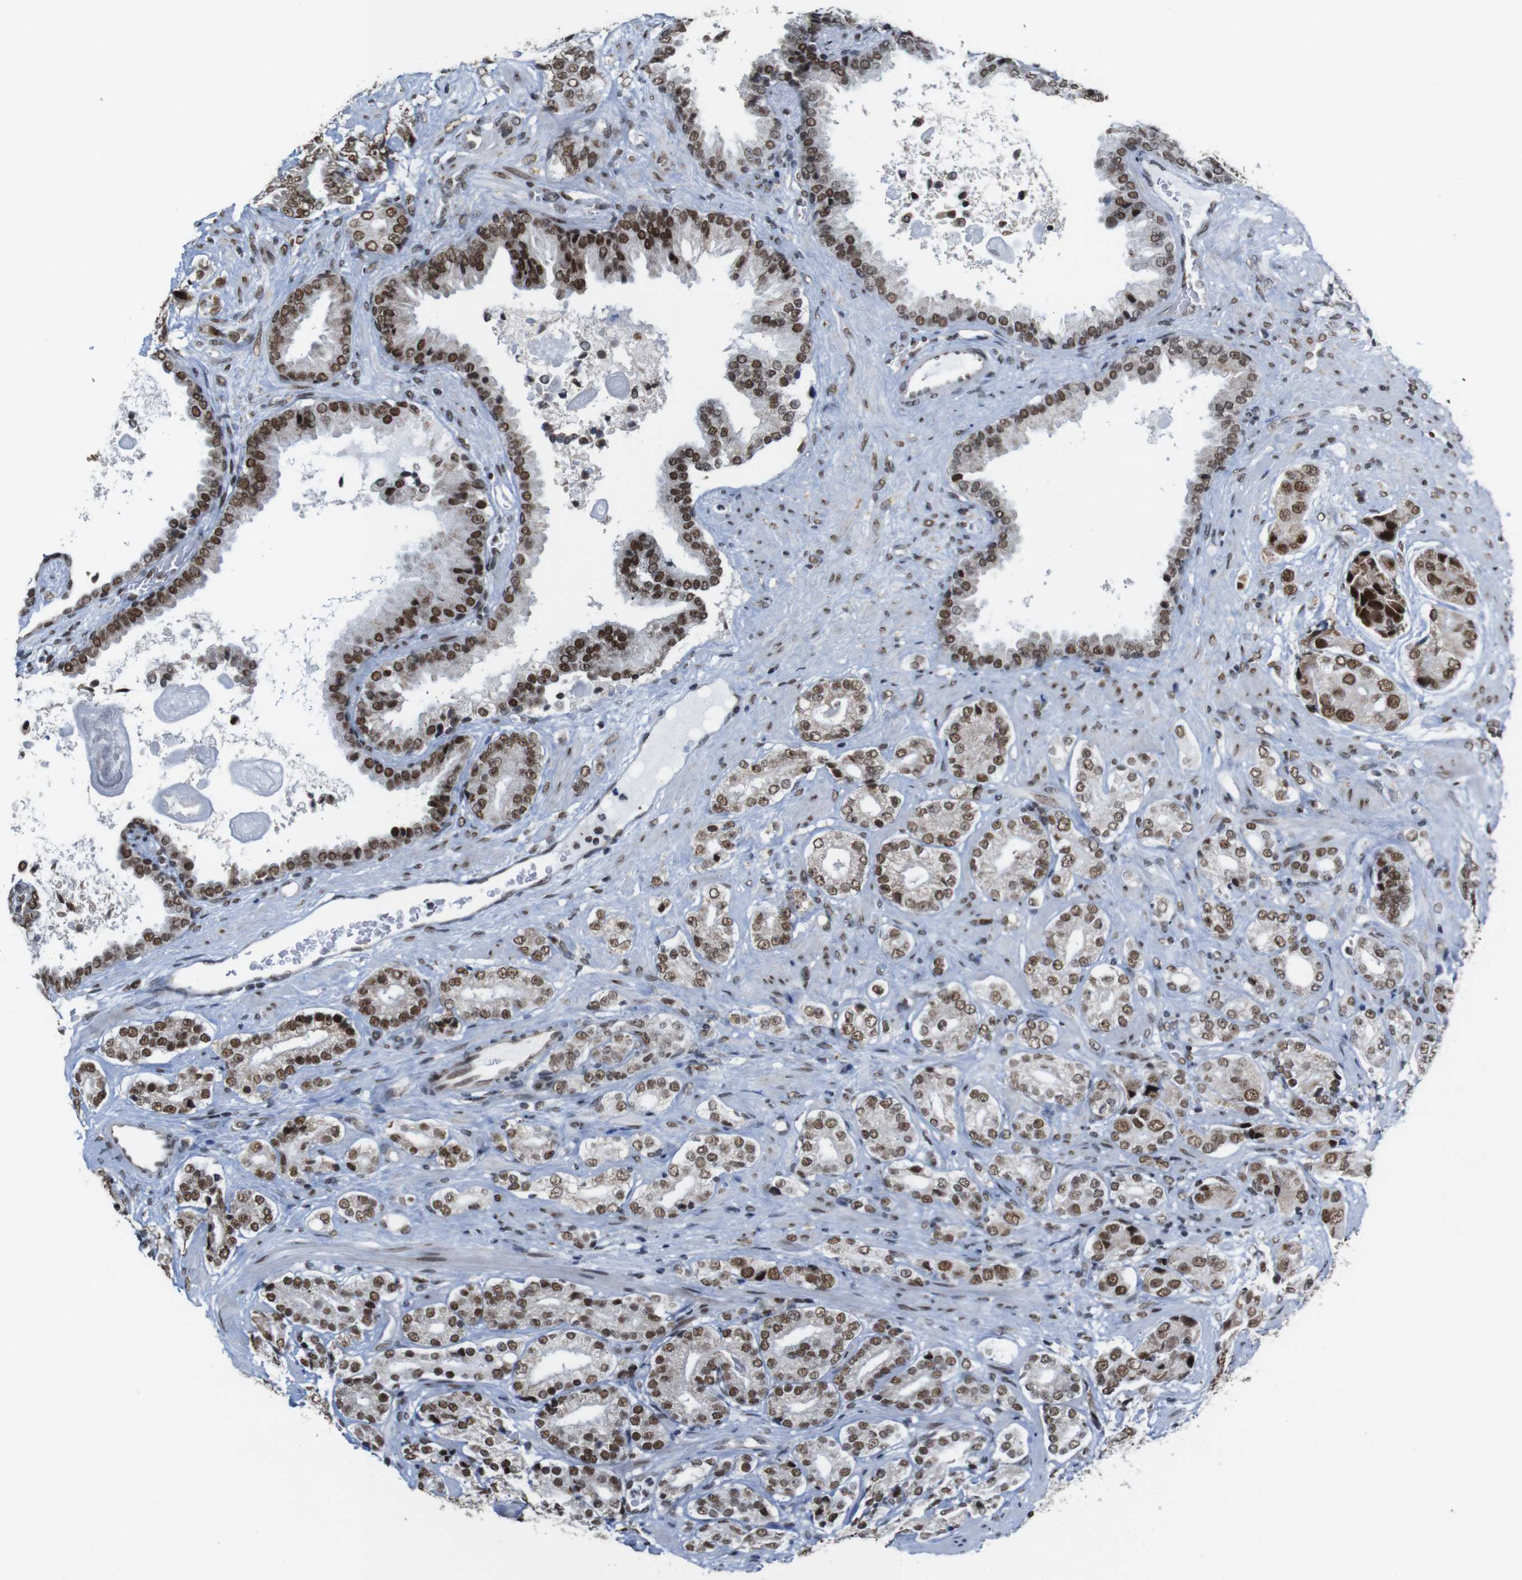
{"staining": {"intensity": "strong", "quantity": ">75%", "location": "nuclear"}, "tissue": "prostate cancer", "cell_type": "Tumor cells", "image_type": "cancer", "snomed": [{"axis": "morphology", "description": "Adenocarcinoma, High grade"}, {"axis": "topography", "description": "Prostate"}], "caption": "Immunohistochemical staining of human prostate cancer (high-grade adenocarcinoma) exhibits high levels of strong nuclear expression in approximately >75% of tumor cells. (brown staining indicates protein expression, while blue staining denotes nuclei).", "gene": "ROMO1", "patient": {"sex": "male", "age": 71}}